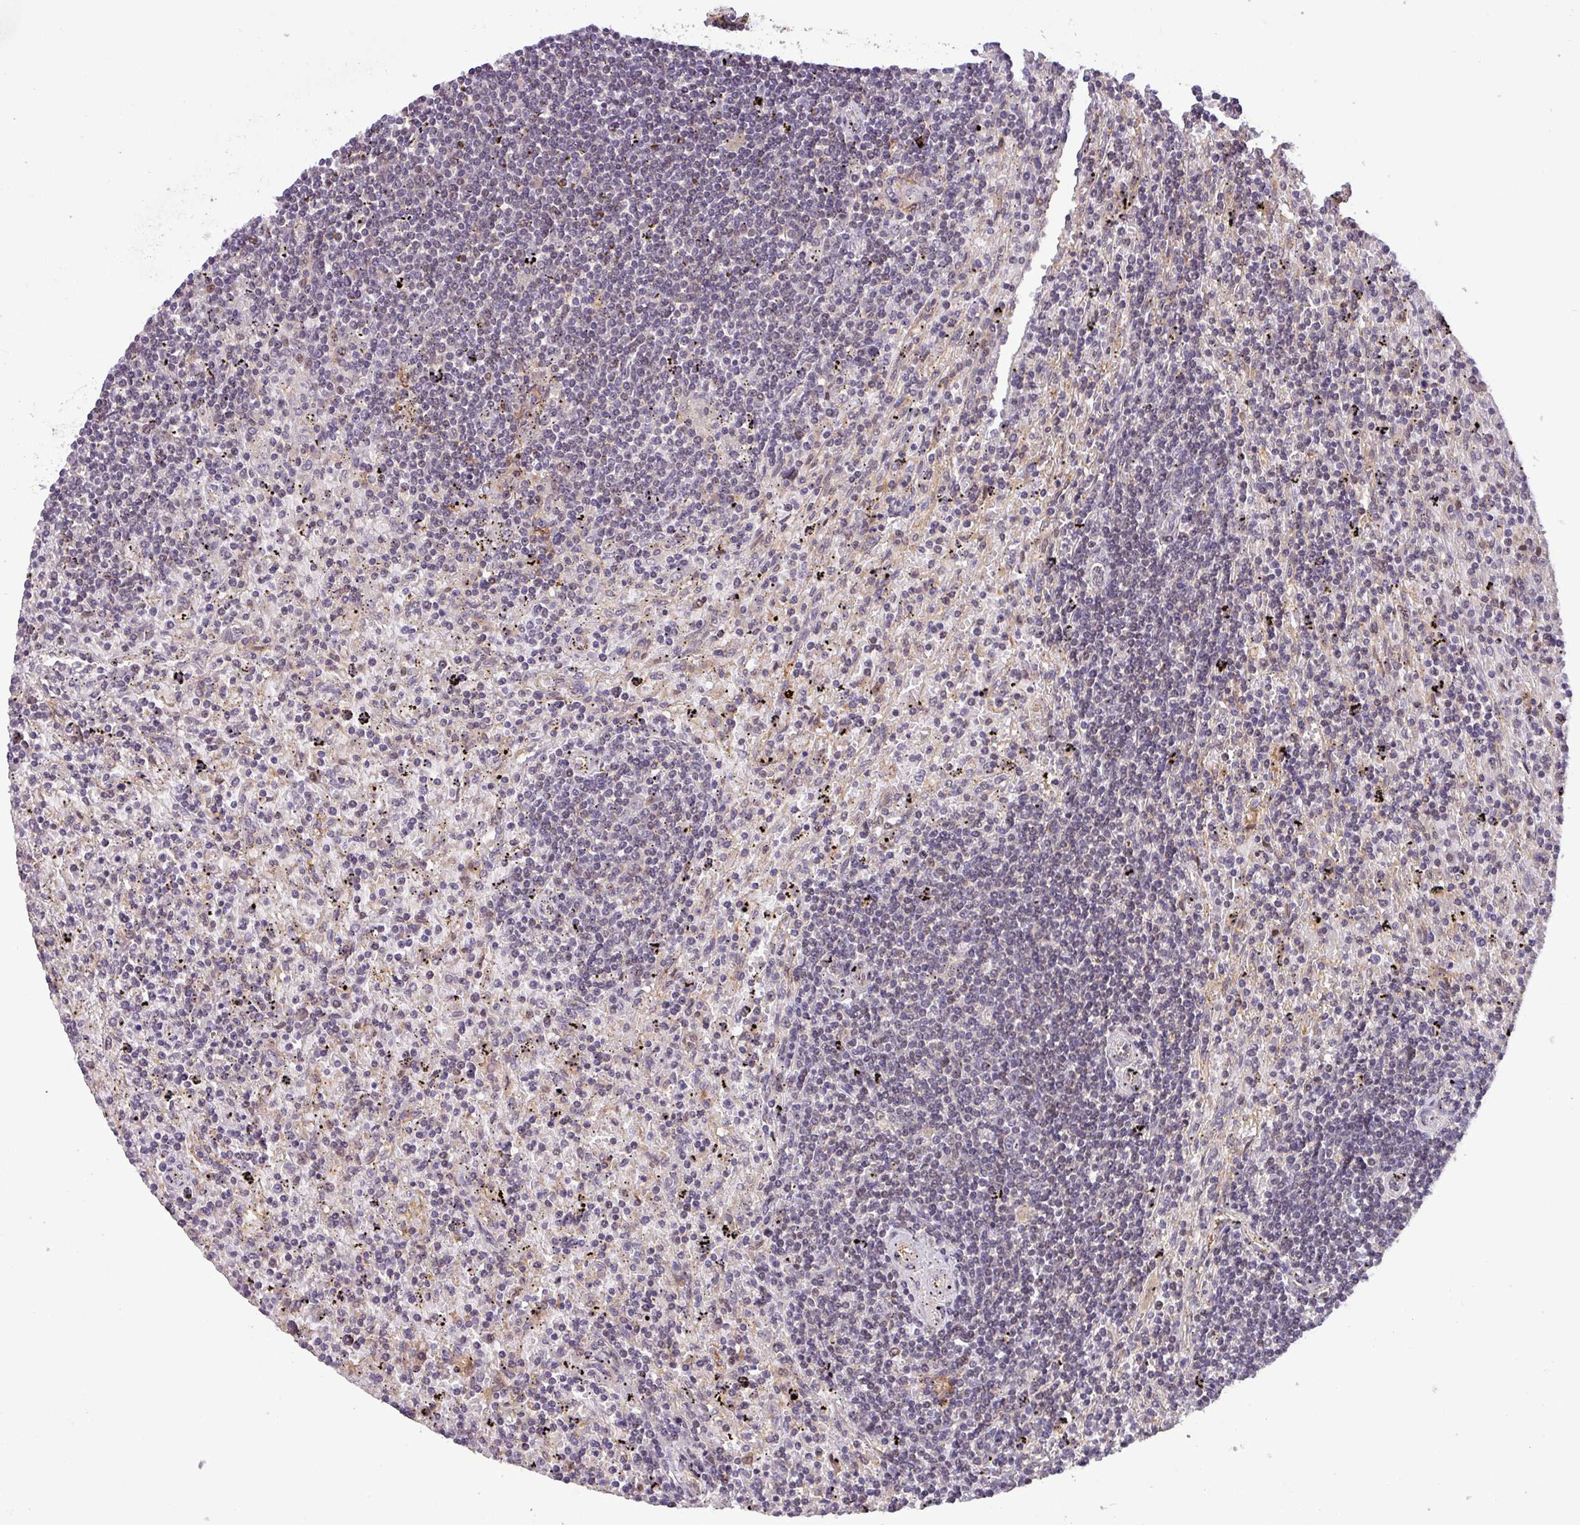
{"staining": {"intensity": "negative", "quantity": "none", "location": "none"}, "tissue": "lymphoma", "cell_type": "Tumor cells", "image_type": "cancer", "snomed": [{"axis": "morphology", "description": "Malignant lymphoma, non-Hodgkin's type, Low grade"}, {"axis": "topography", "description": "Spleen"}], "caption": "Low-grade malignant lymphoma, non-Hodgkin's type was stained to show a protein in brown. There is no significant positivity in tumor cells.", "gene": "NPFFR1", "patient": {"sex": "male", "age": 76}}